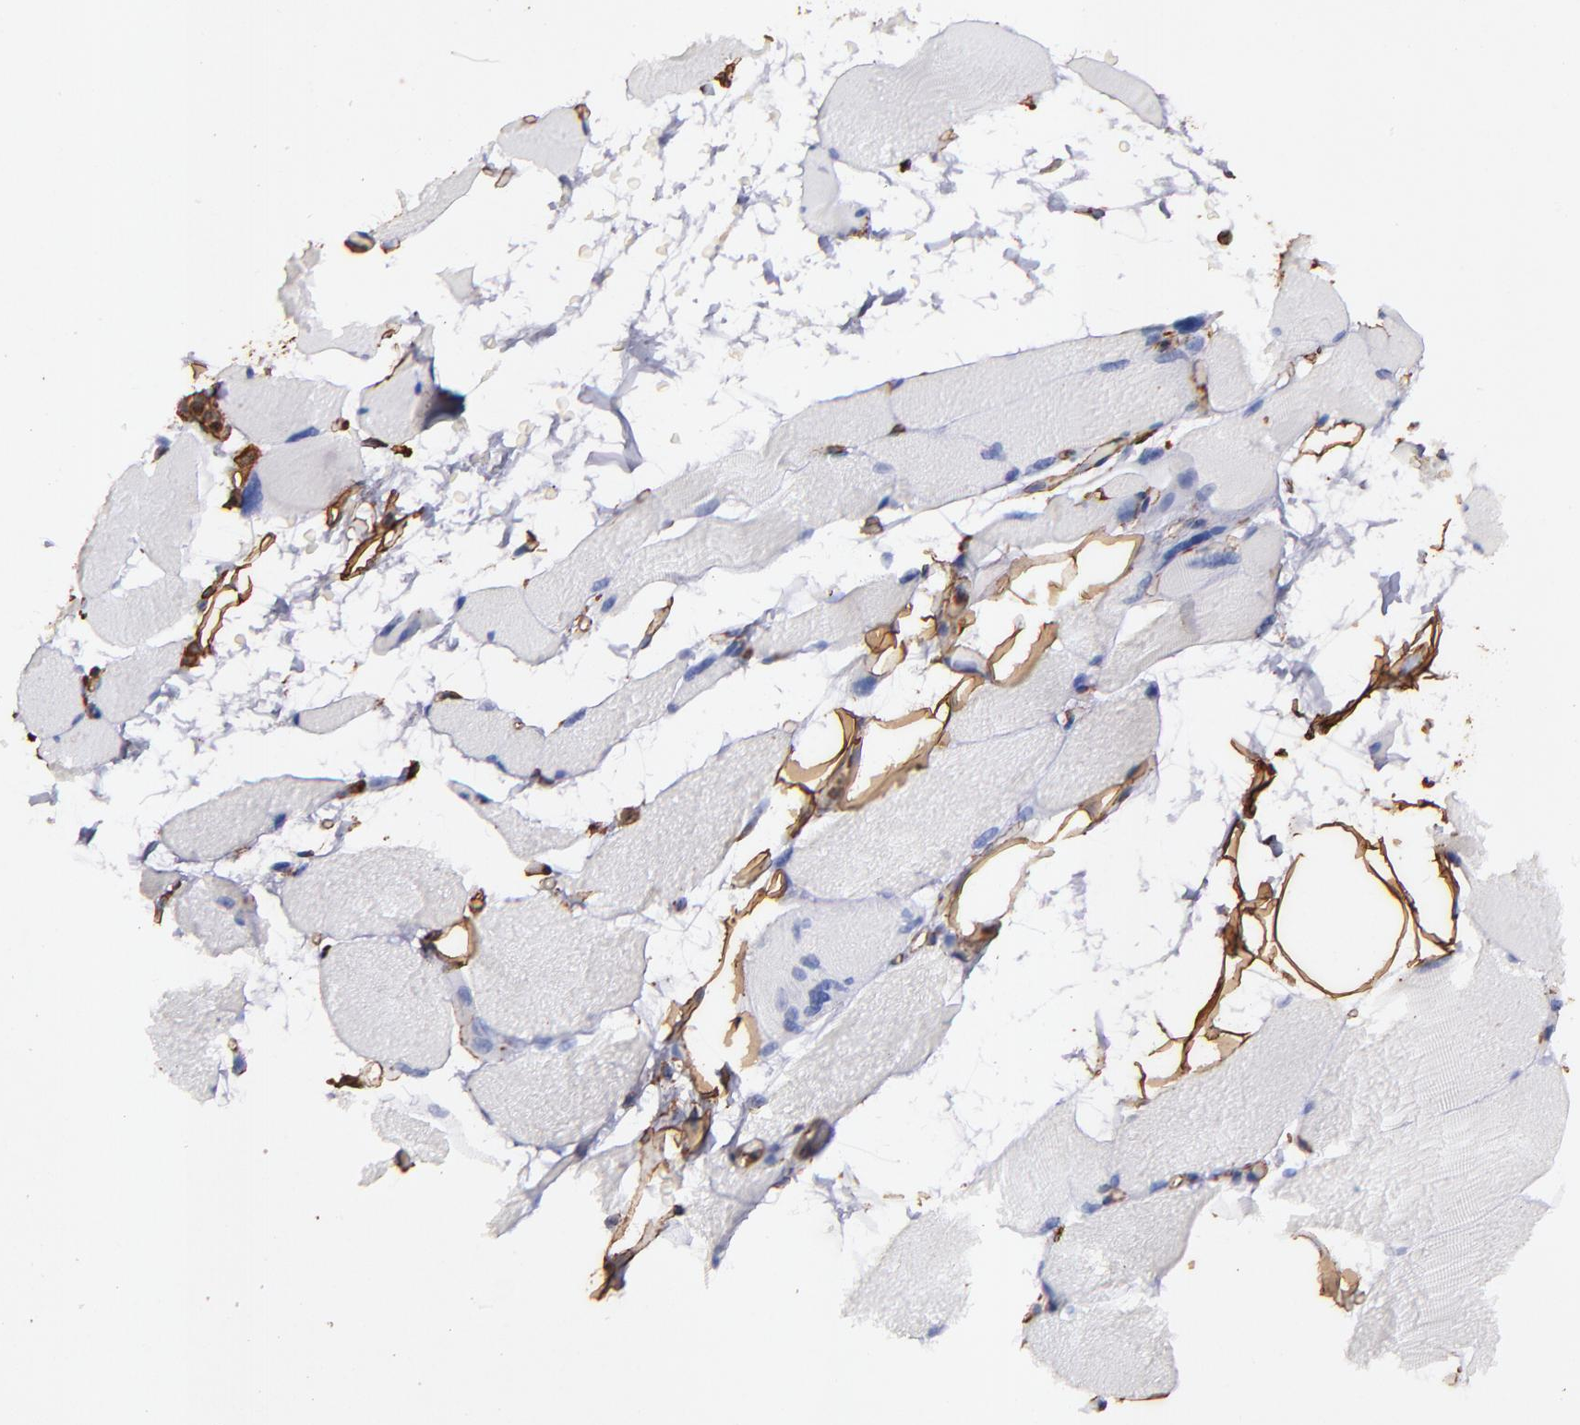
{"staining": {"intensity": "negative", "quantity": "none", "location": "none"}, "tissue": "skeletal muscle", "cell_type": "Myocytes", "image_type": "normal", "snomed": [{"axis": "morphology", "description": "Normal tissue, NOS"}, {"axis": "topography", "description": "Skeletal muscle"}, {"axis": "topography", "description": "Parathyroid gland"}], "caption": "Myocytes show no significant protein expression in benign skeletal muscle. The staining is performed using DAB (3,3'-diaminobenzidine) brown chromogen with nuclei counter-stained in using hematoxylin.", "gene": "VIM", "patient": {"sex": "female", "age": 37}}